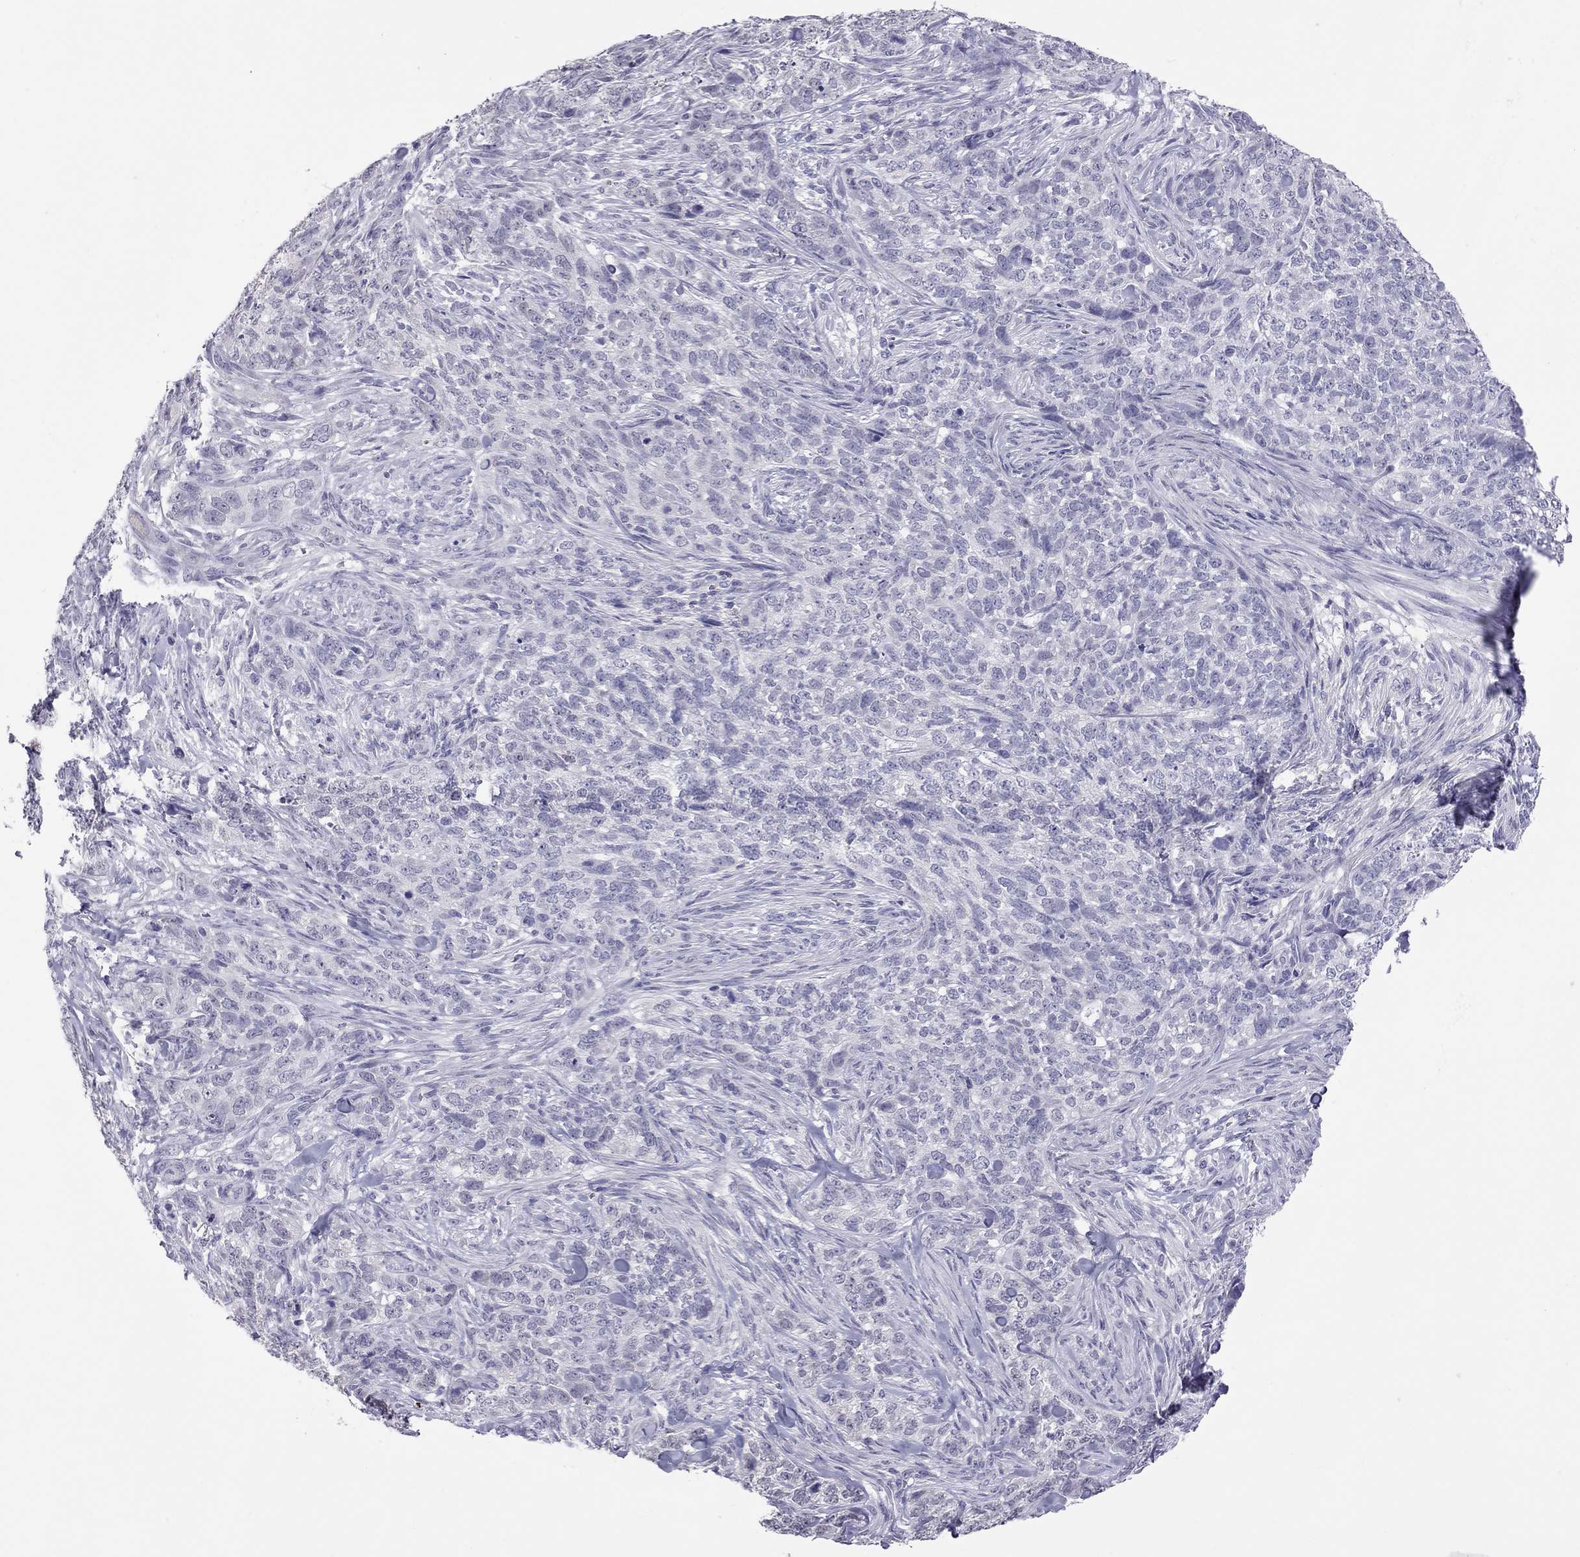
{"staining": {"intensity": "negative", "quantity": "none", "location": "none"}, "tissue": "skin cancer", "cell_type": "Tumor cells", "image_type": "cancer", "snomed": [{"axis": "morphology", "description": "Basal cell carcinoma"}, {"axis": "topography", "description": "Skin"}], "caption": "The photomicrograph displays no significant expression in tumor cells of basal cell carcinoma (skin).", "gene": "PPP1R3A", "patient": {"sex": "female", "age": 69}}